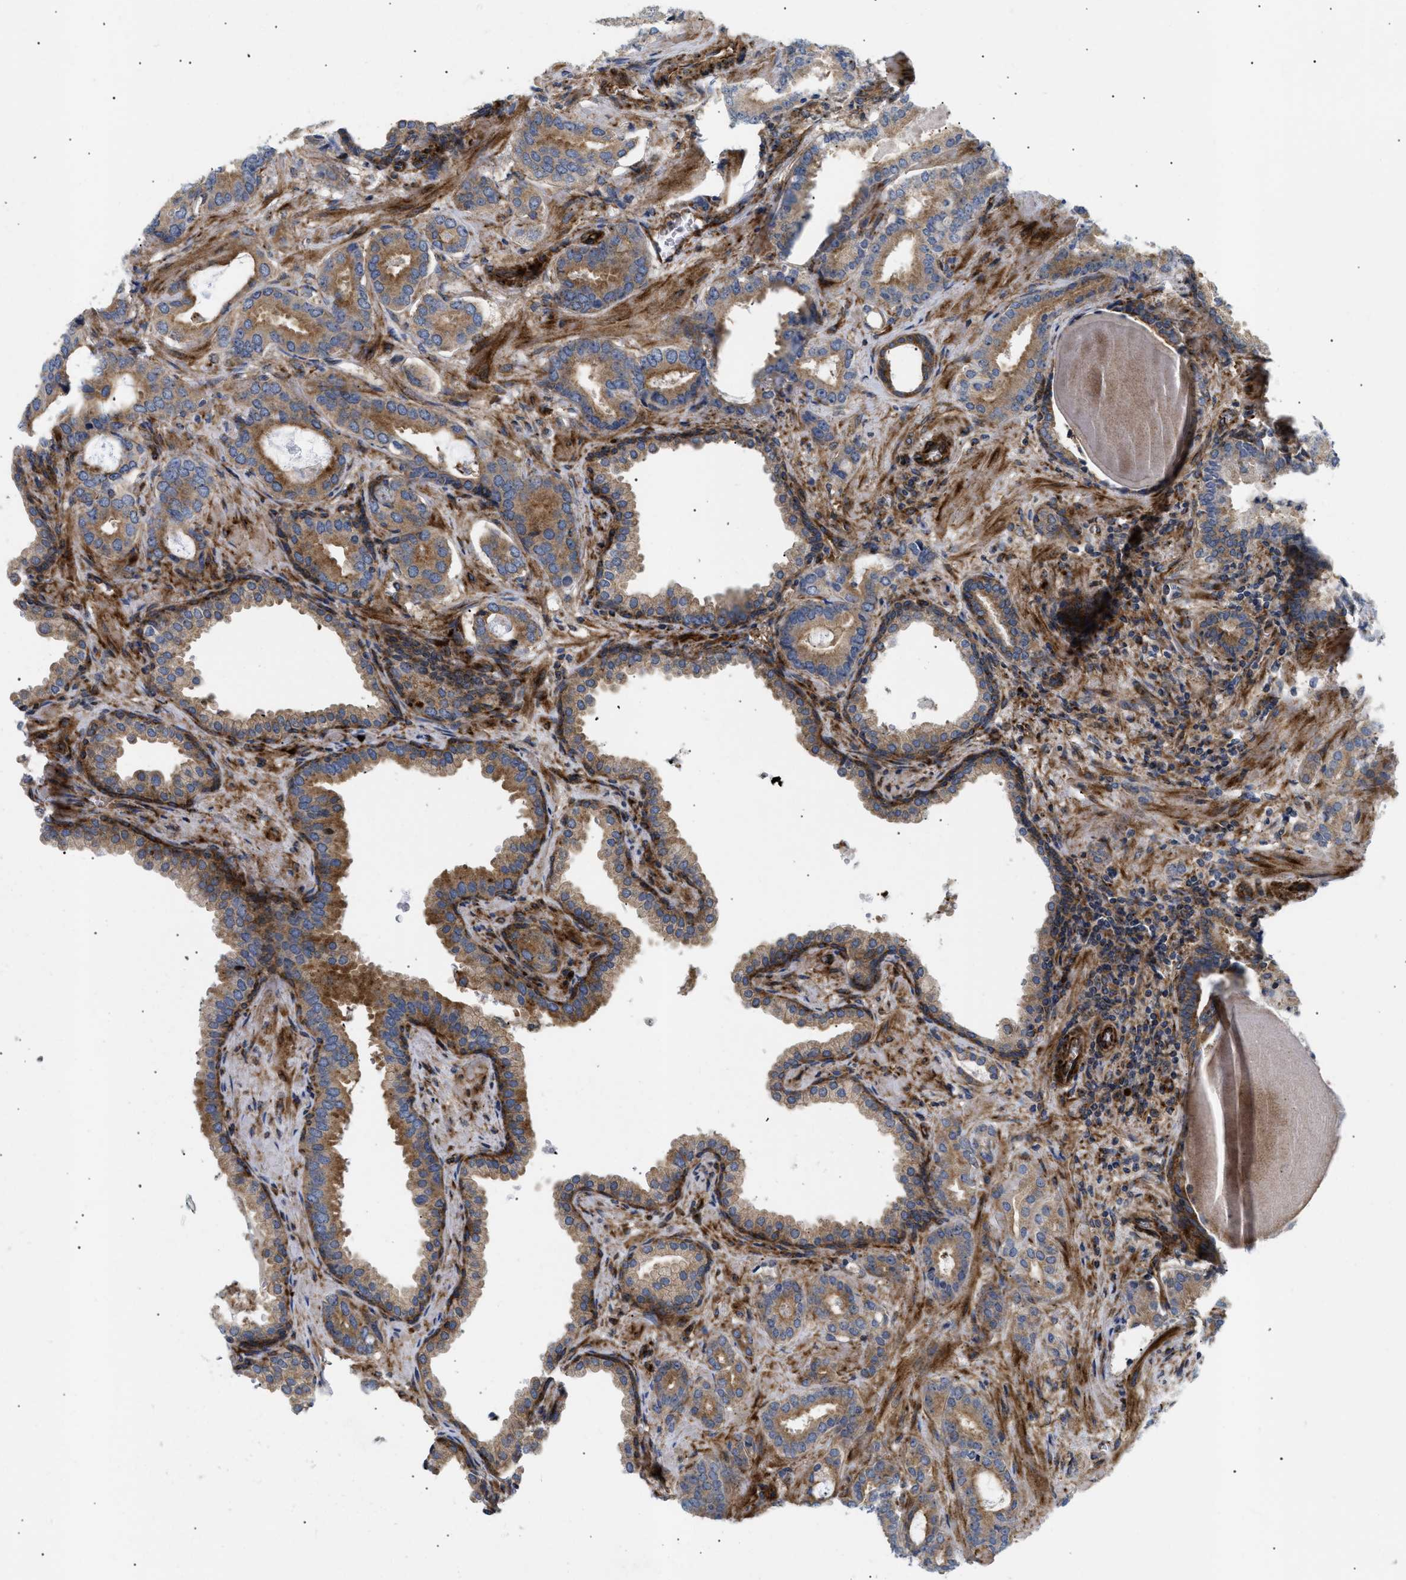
{"staining": {"intensity": "moderate", "quantity": ">75%", "location": "cytoplasmic/membranous"}, "tissue": "prostate cancer", "cell_type": "Tumor cells", "image_type": "cancer", "snomed": [{"axis": "morphology", "description": "Adenocarcinoma, Low grade"}, {"axis": "topography", "description": "Prostate"}], "caption": "Immunohistochemistry (IHC) image of human prostate low-grade adenocarcinoma stained for a protein (brown), which demonstrates medium levels of moderate cytoplasmic/membranous staining in approximately >75% of tumor cells.", "gene": "DCTN4", "patient": {"sex": "male", "age": 53}}